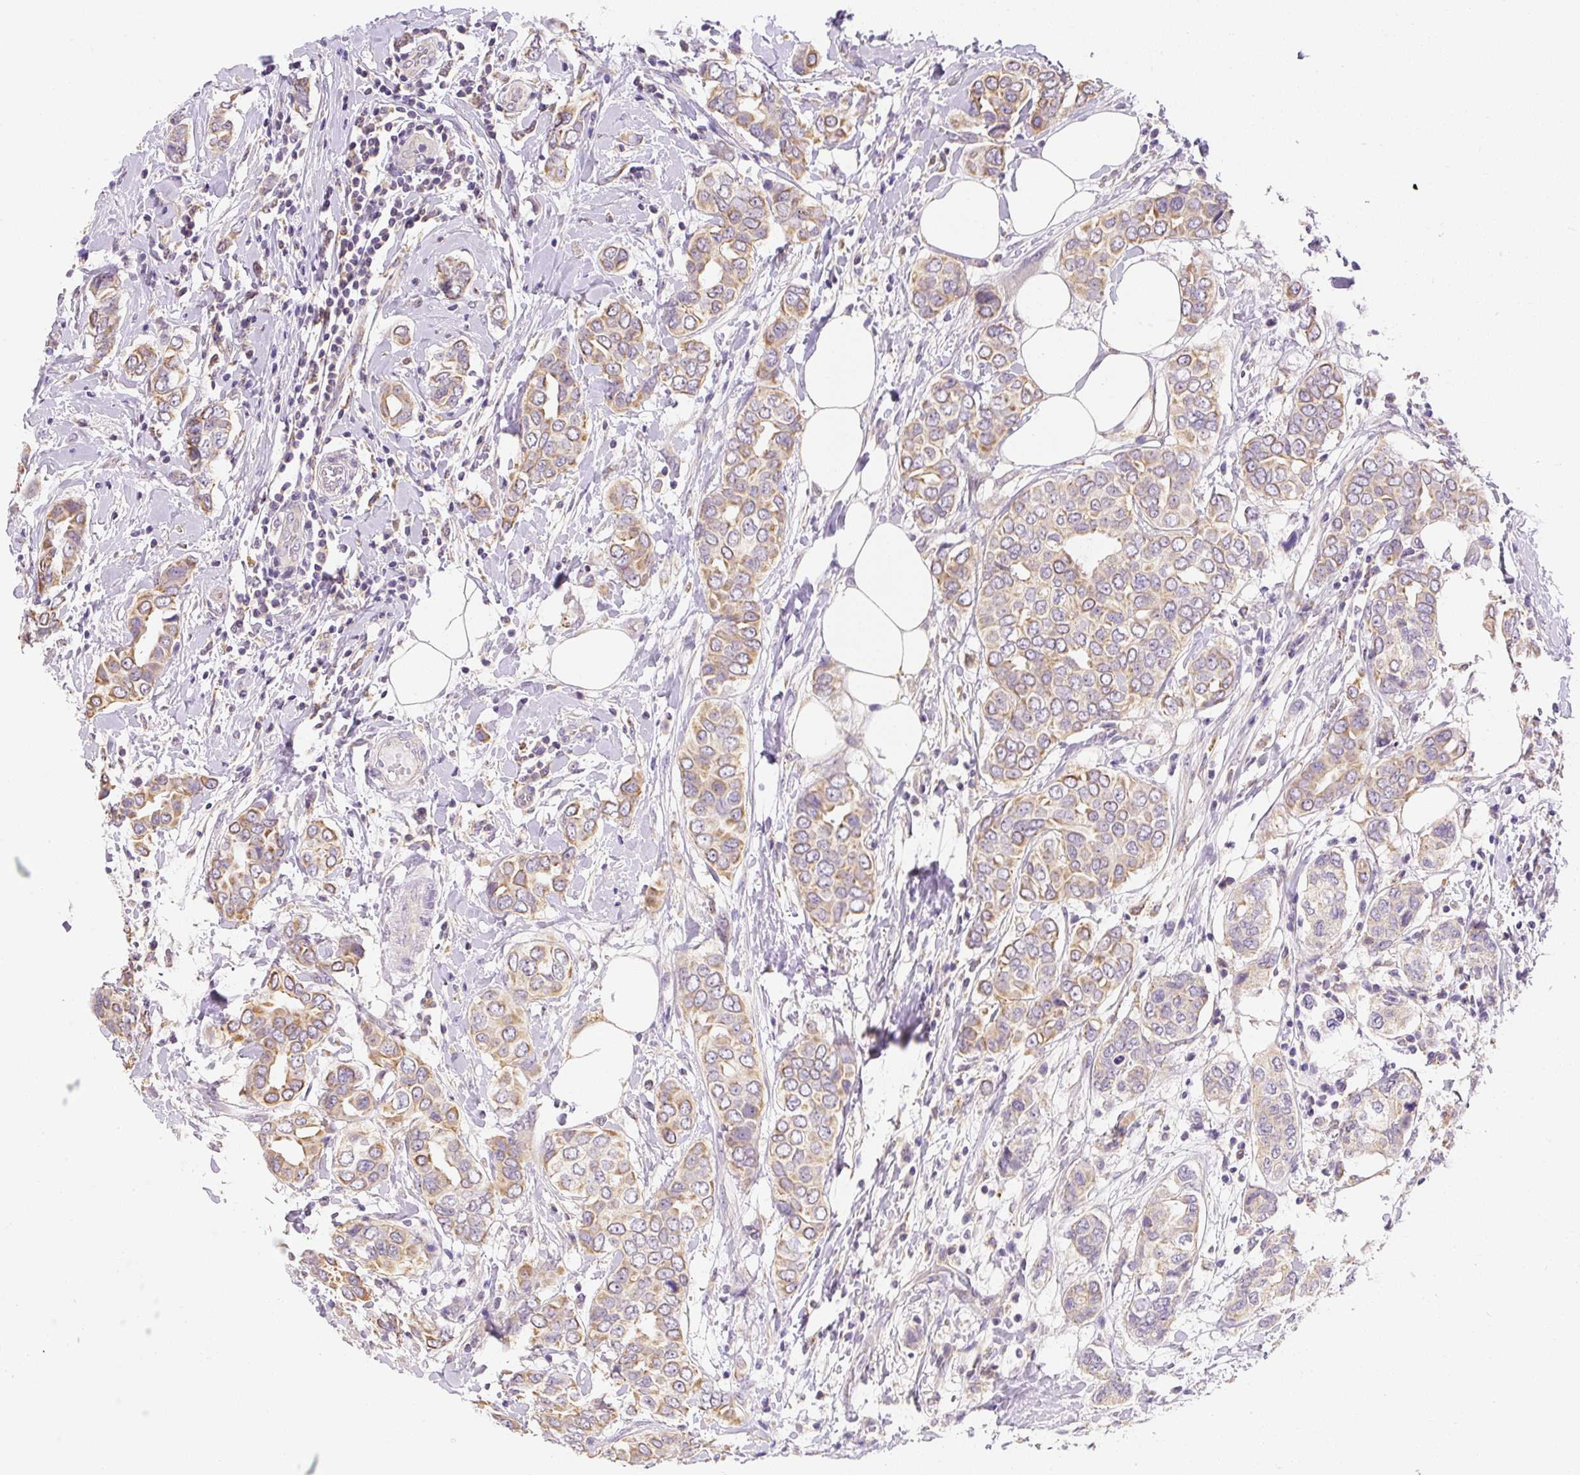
{"staining": {"intensity": "moderate", "quantity": "25%-75%", "location": "cytoplasmic/membranous"}, "tissue": "breast cancer", "cell_type": "Tumor cells", "image_type": "cancer", "snomed": [{"axis": "morphology", "description": "Lobular carcinoma"}, {"axis": "topography", "description": "Breast"}], "caption": "Breast cancer (lobular carcinoma) was stained to show a protein in brown. There is medium levels of moderate cytoplasmic/membranous expression in about 25%-75% of tumor cells. Nuclei are stained in blue.", "gene": "PLA2G4A", "patient": {"sex": "female", "age": 51}}